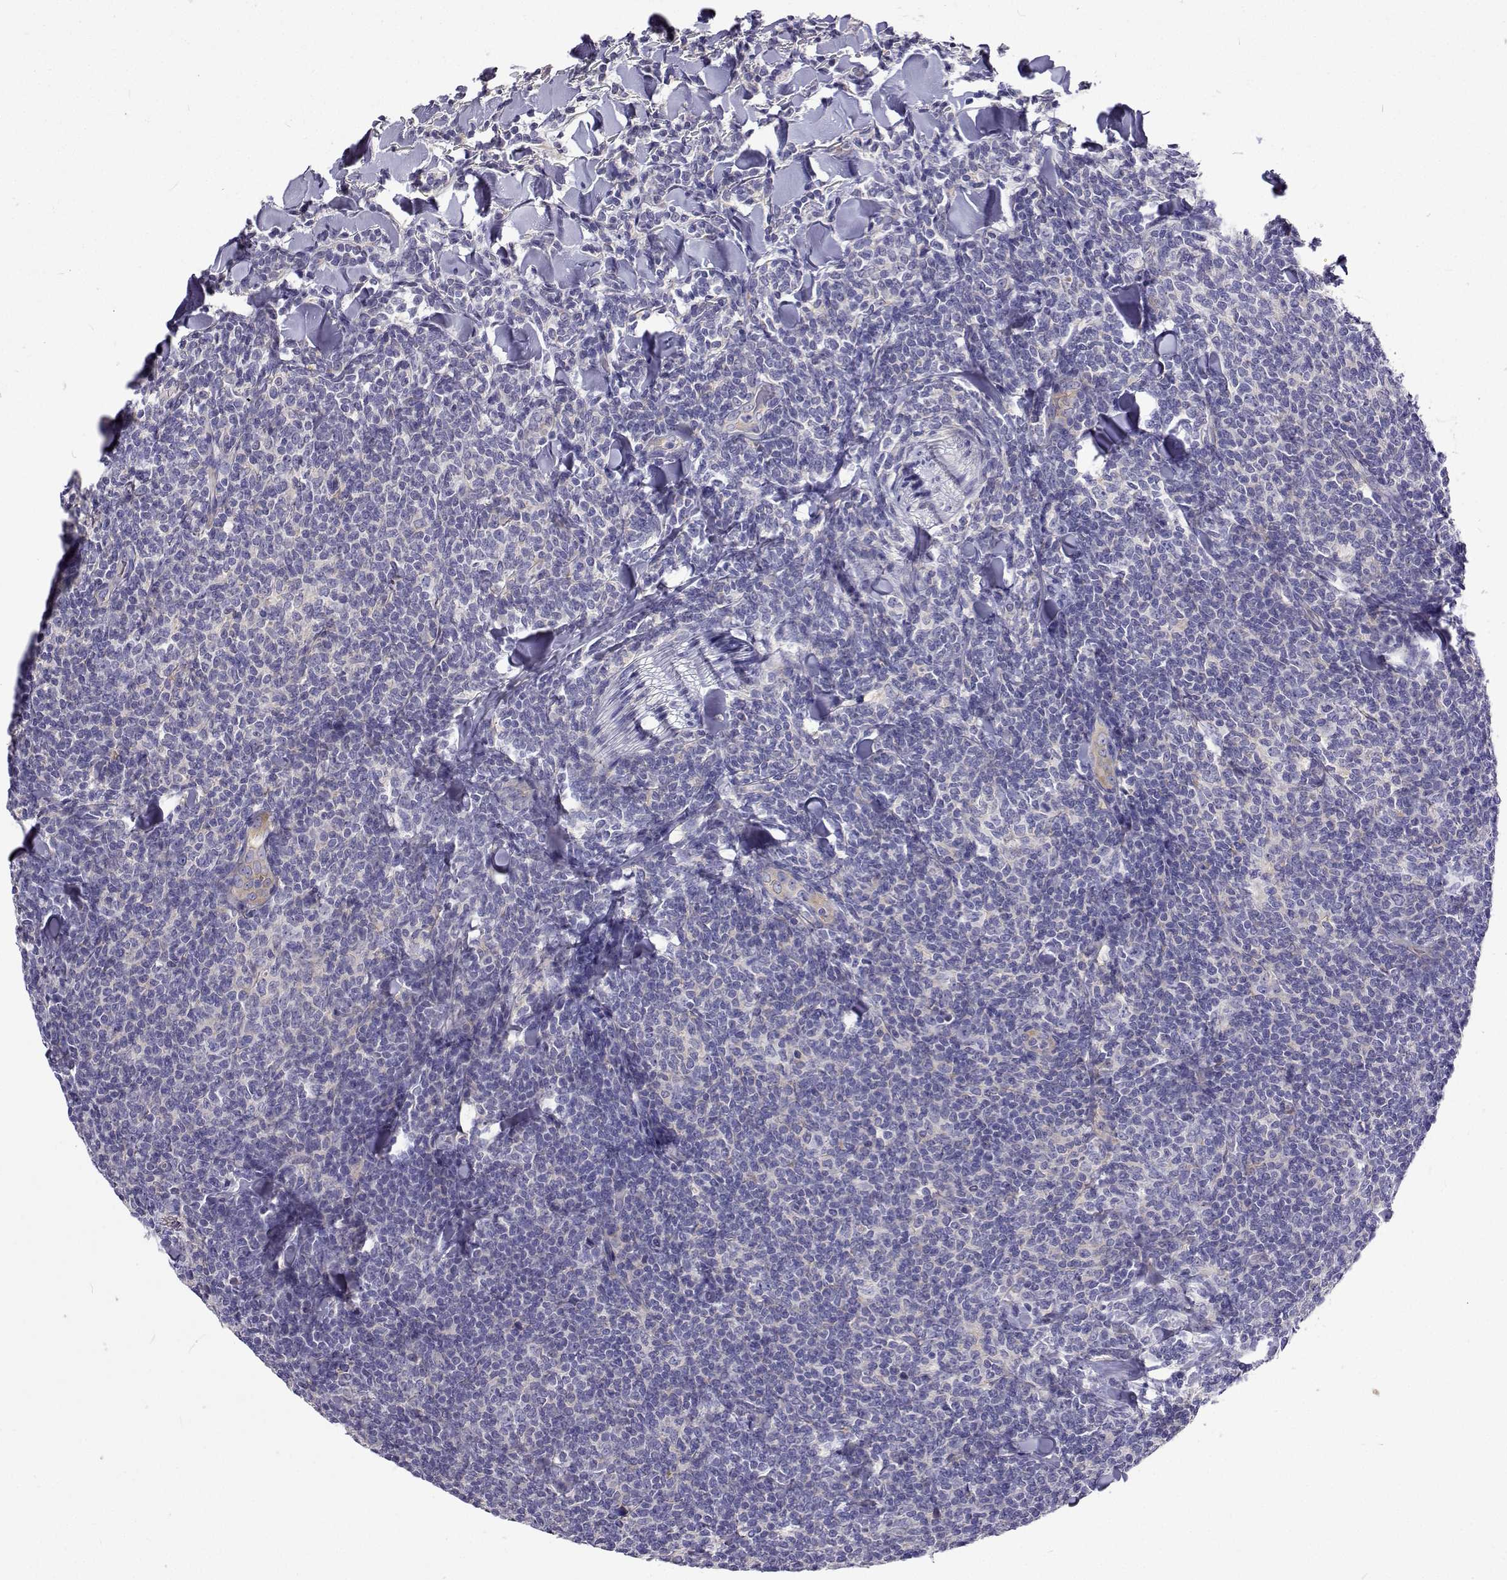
{"staining": {"intensity": "negative", "quantity": "none", "location": "none"}, "tissue": "lymphoma", "cell_type": "Tumor cells", "image_type": "cancer", "snomed": [{"axis": "morphology", "description": "Malignant lymphoma, non-Hodgkin's type, Low grade"}, {"axis": "topography", "description": "Lymph node"}], "caption": "An image of human malignant lymphoma, non-Hodgkin's type (low-grade) is negative for staining in tumor cells.", "gene": "LHFPL7", "patient": {"sex": "female", "age": 56}}